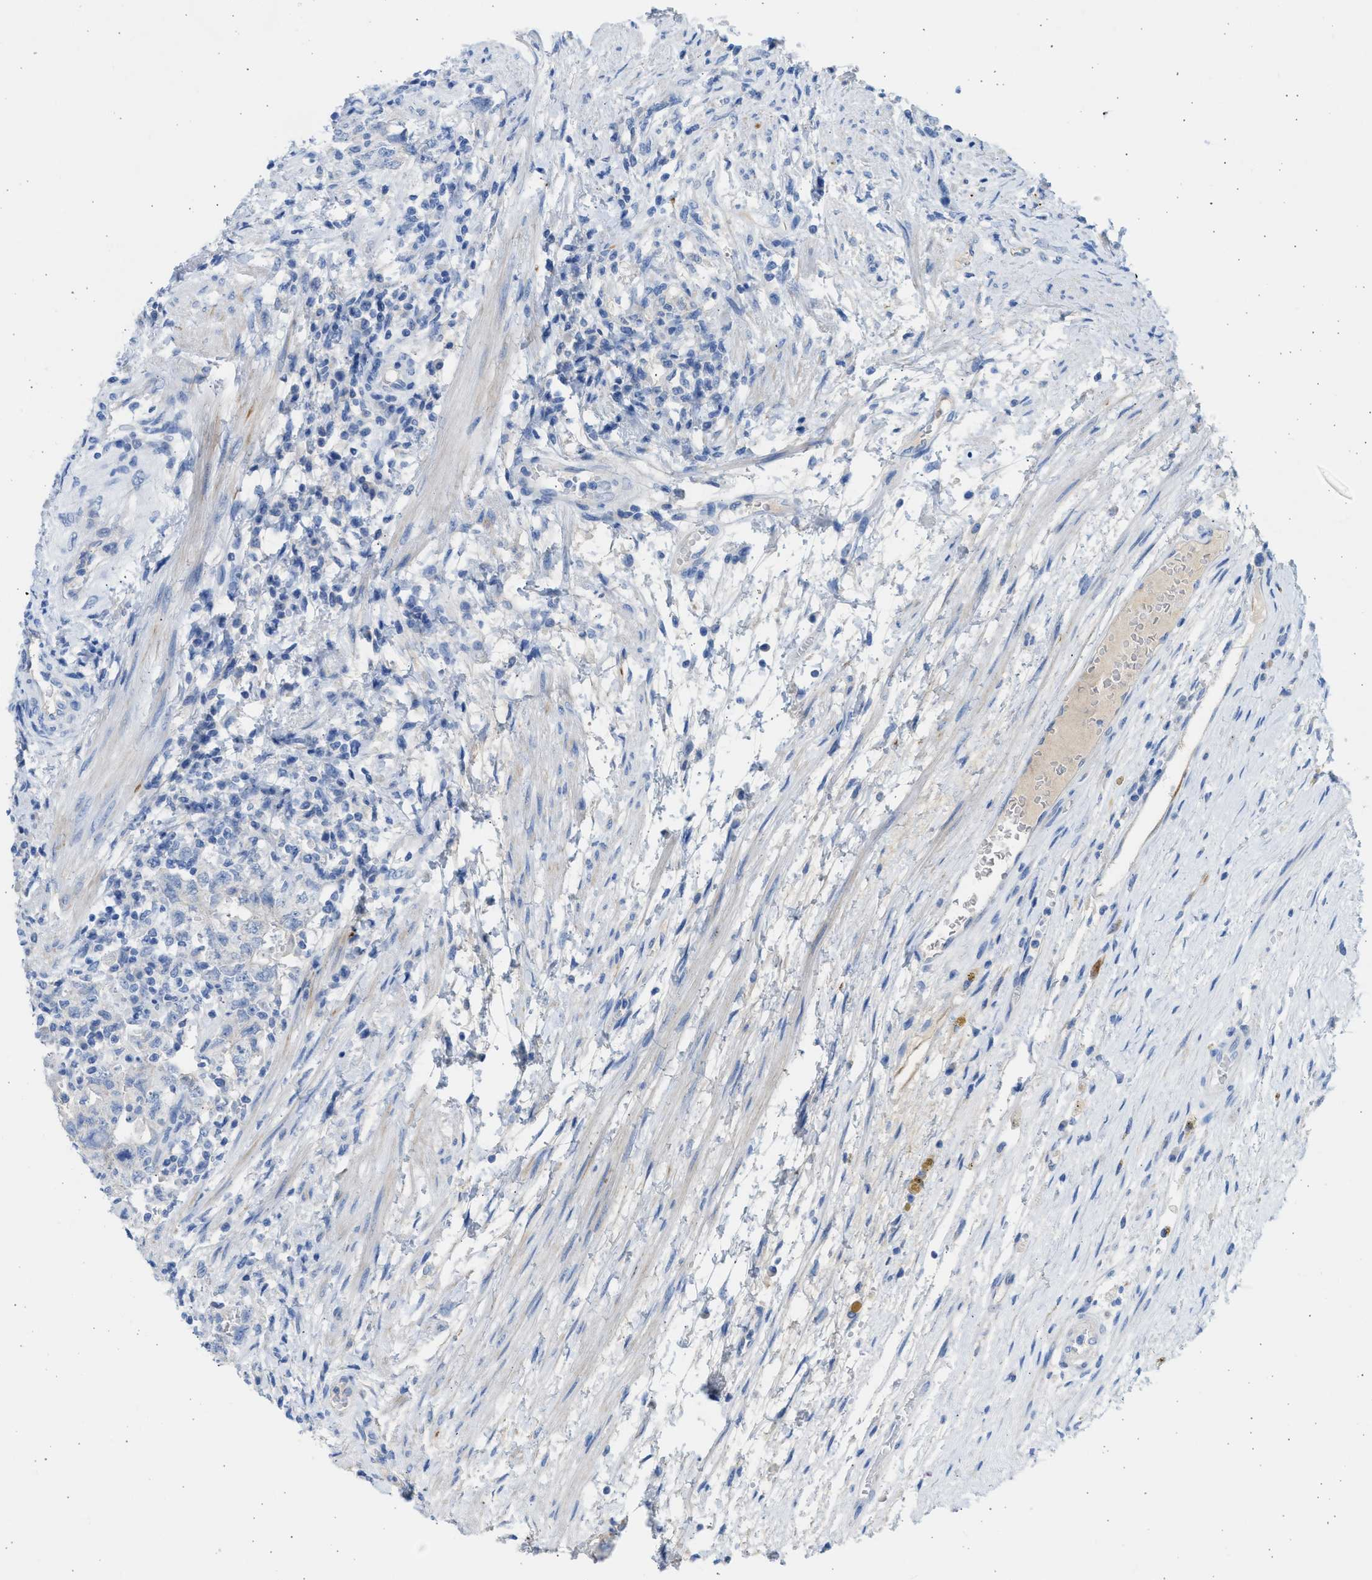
{"staining": {"intensity": "negative", "quantity": "none", "location": "none"}, "tissue": "testis cancer", "cell_type": "Tumor cells", "image_type": "cancer", "snomed": [{"axis": "morphology", "description": "Carcinoma, Embryonal, NOS"}, {"axis": "topography", "description": "Testis"}], "caption": "Photomicrograph shows no protein staining in tumor cells of embryonal carcinoma (testis) tissue.", "gene": "SPATA3", "patient": {"sex": "male", "age": 26}}